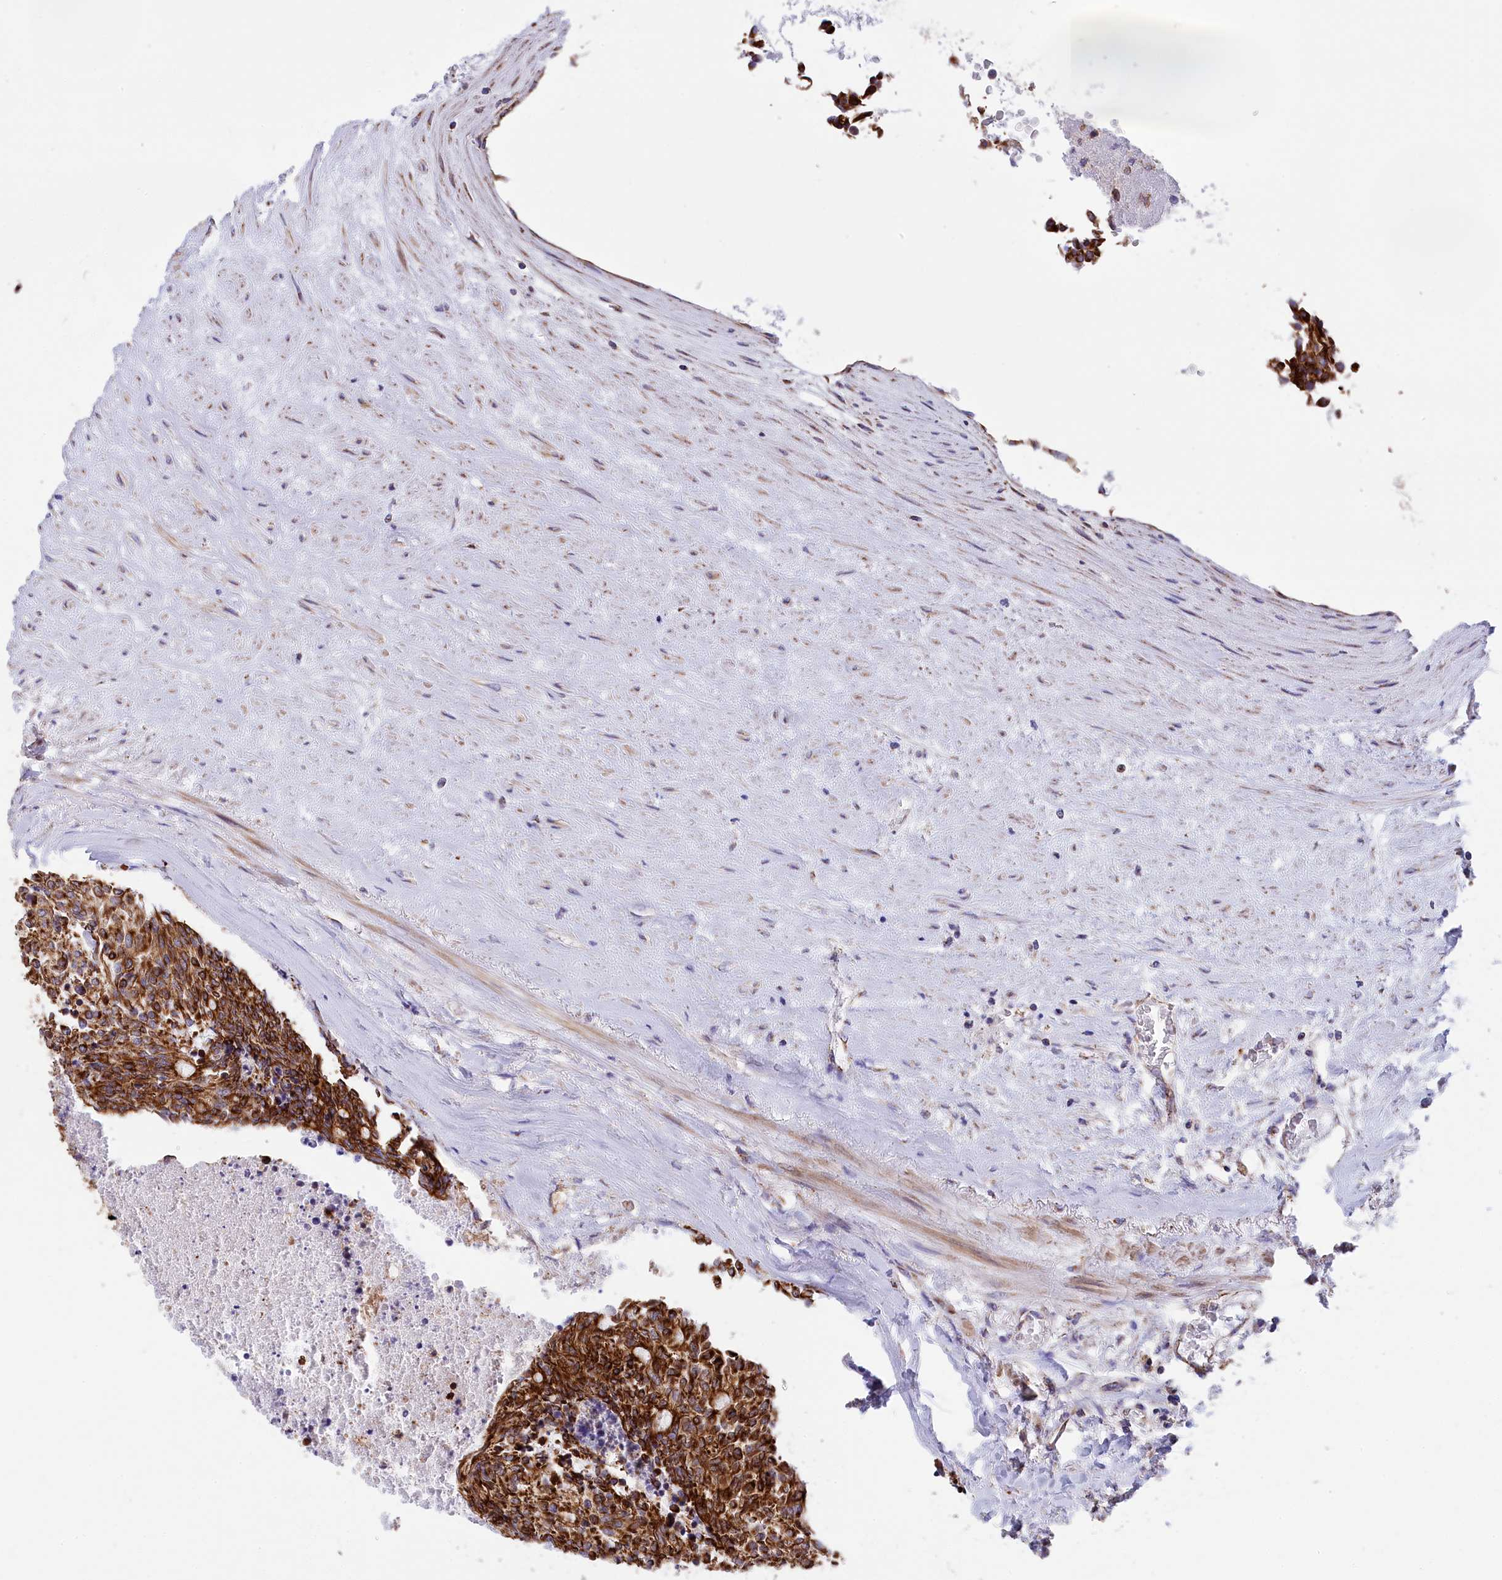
{"staining": {"intensity": "strong", "quantity": ">75%", "location": "cytoplasmic/membranous"}, "tissue": "carcinoid", "cell_type": "Tumor cells", "image_type": "cancer", "snomed": [{"axis": "morphology", "description": "Carcinoid, malignant, NOS"}, {"axis": "topography", "description": "Pancreas"}], "caption": "Immunohistochemical staining of human malignant carcinoid exhibits high levels of strong cytoplasmic/membranous expression in about >75% of tumor cells.", "gene": "GATB", "patient": {"sex": "female", "age": 54}}